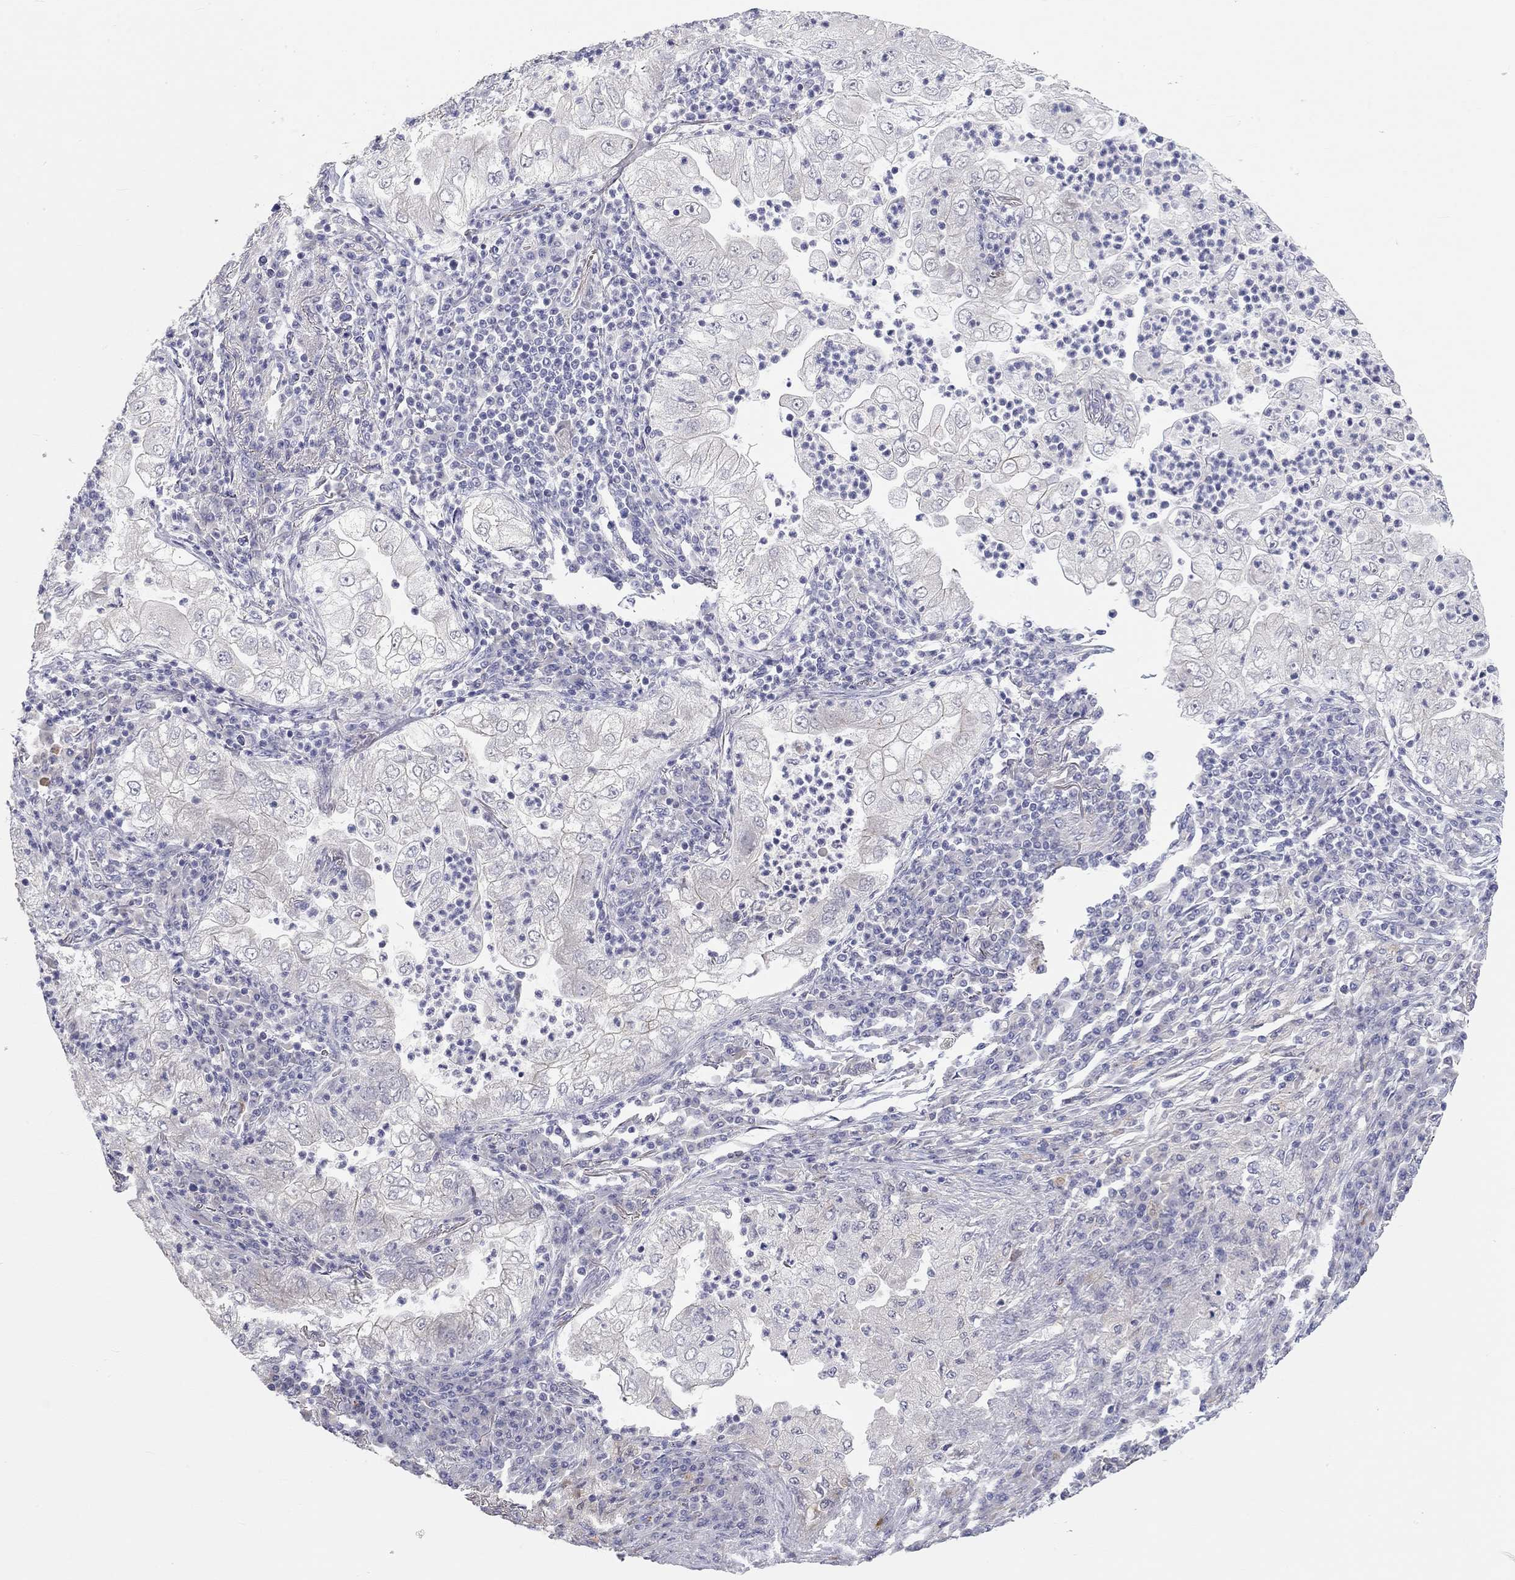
{"staining": {"intensity": "negative", "quantity": "none", "location": "none"}, "tissue": "lung cancer", "cell_type": "Tumor cells", "image_type": "cancer", "snomed": [{"axis": "morphology", "description": "Adenocarcinoma, NOS"}, {"axis": "topography", "description": "Lung"}], "caption": "An immunohistochemistry image of lung adenocarcinoma is shown. There is no staining in tumor cells of lung adenocarcinoma.", "gene": "PAPSS2", "patient": {"sex": "female", "age": 73}}